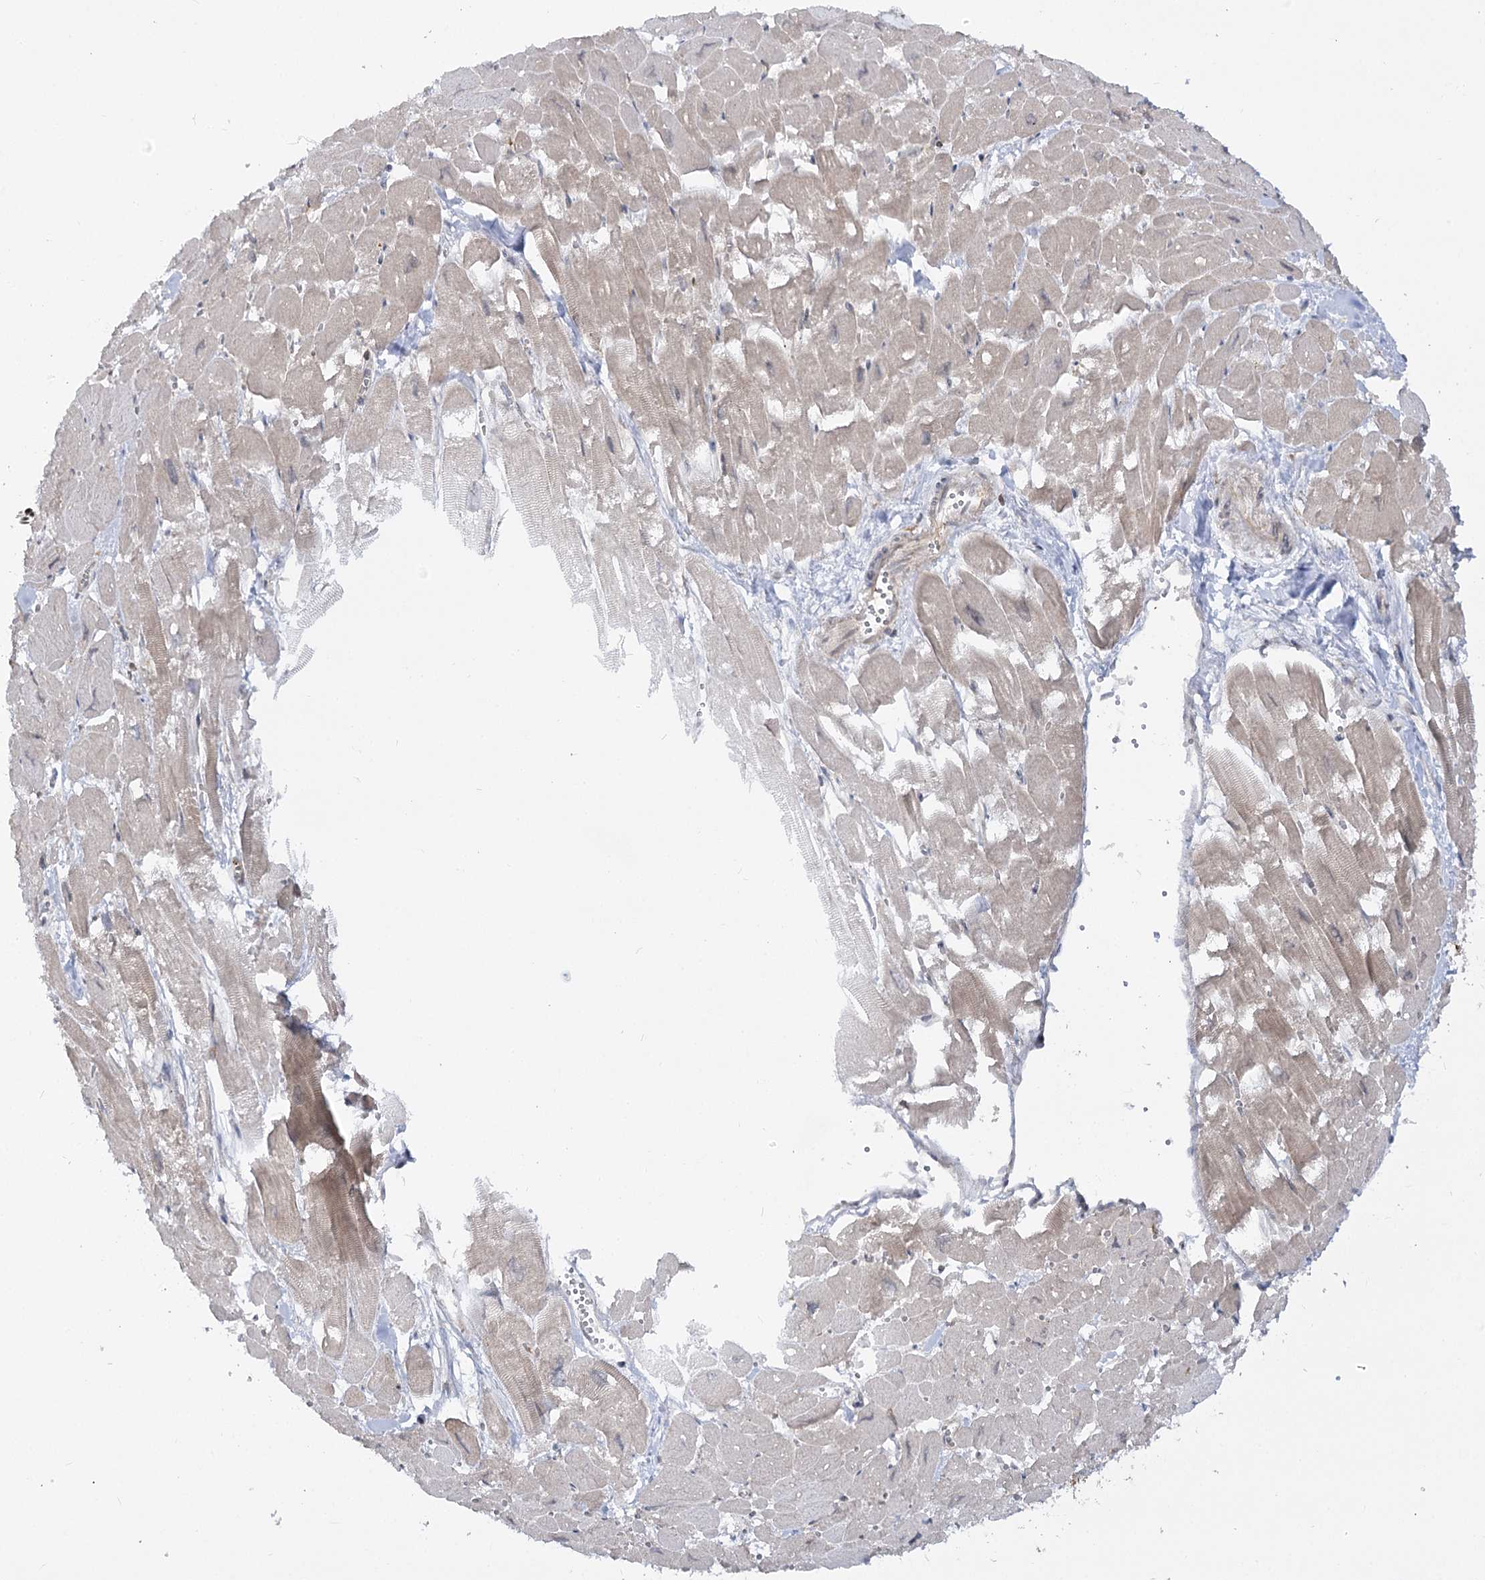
{"staining": {"intensity": "weak", "quantity": "<25%", "location": "cytoplasmic/membranous"}, "tissue": "heart muscle", "cell_type": "Cardiomyocytes", "image_type": "normal", "snomed": [{"axis": "morphology", "description": "Normal tissue, NOS"}, {"axis": "topography", "description": "Heart"}], "caption": "Immunohistochemical staining of normal human heart muscle demonstrates no significant staining in cardiomyocytes.", "gene": "SYTL1", "patient": {"sex": "male", "age": 54}}